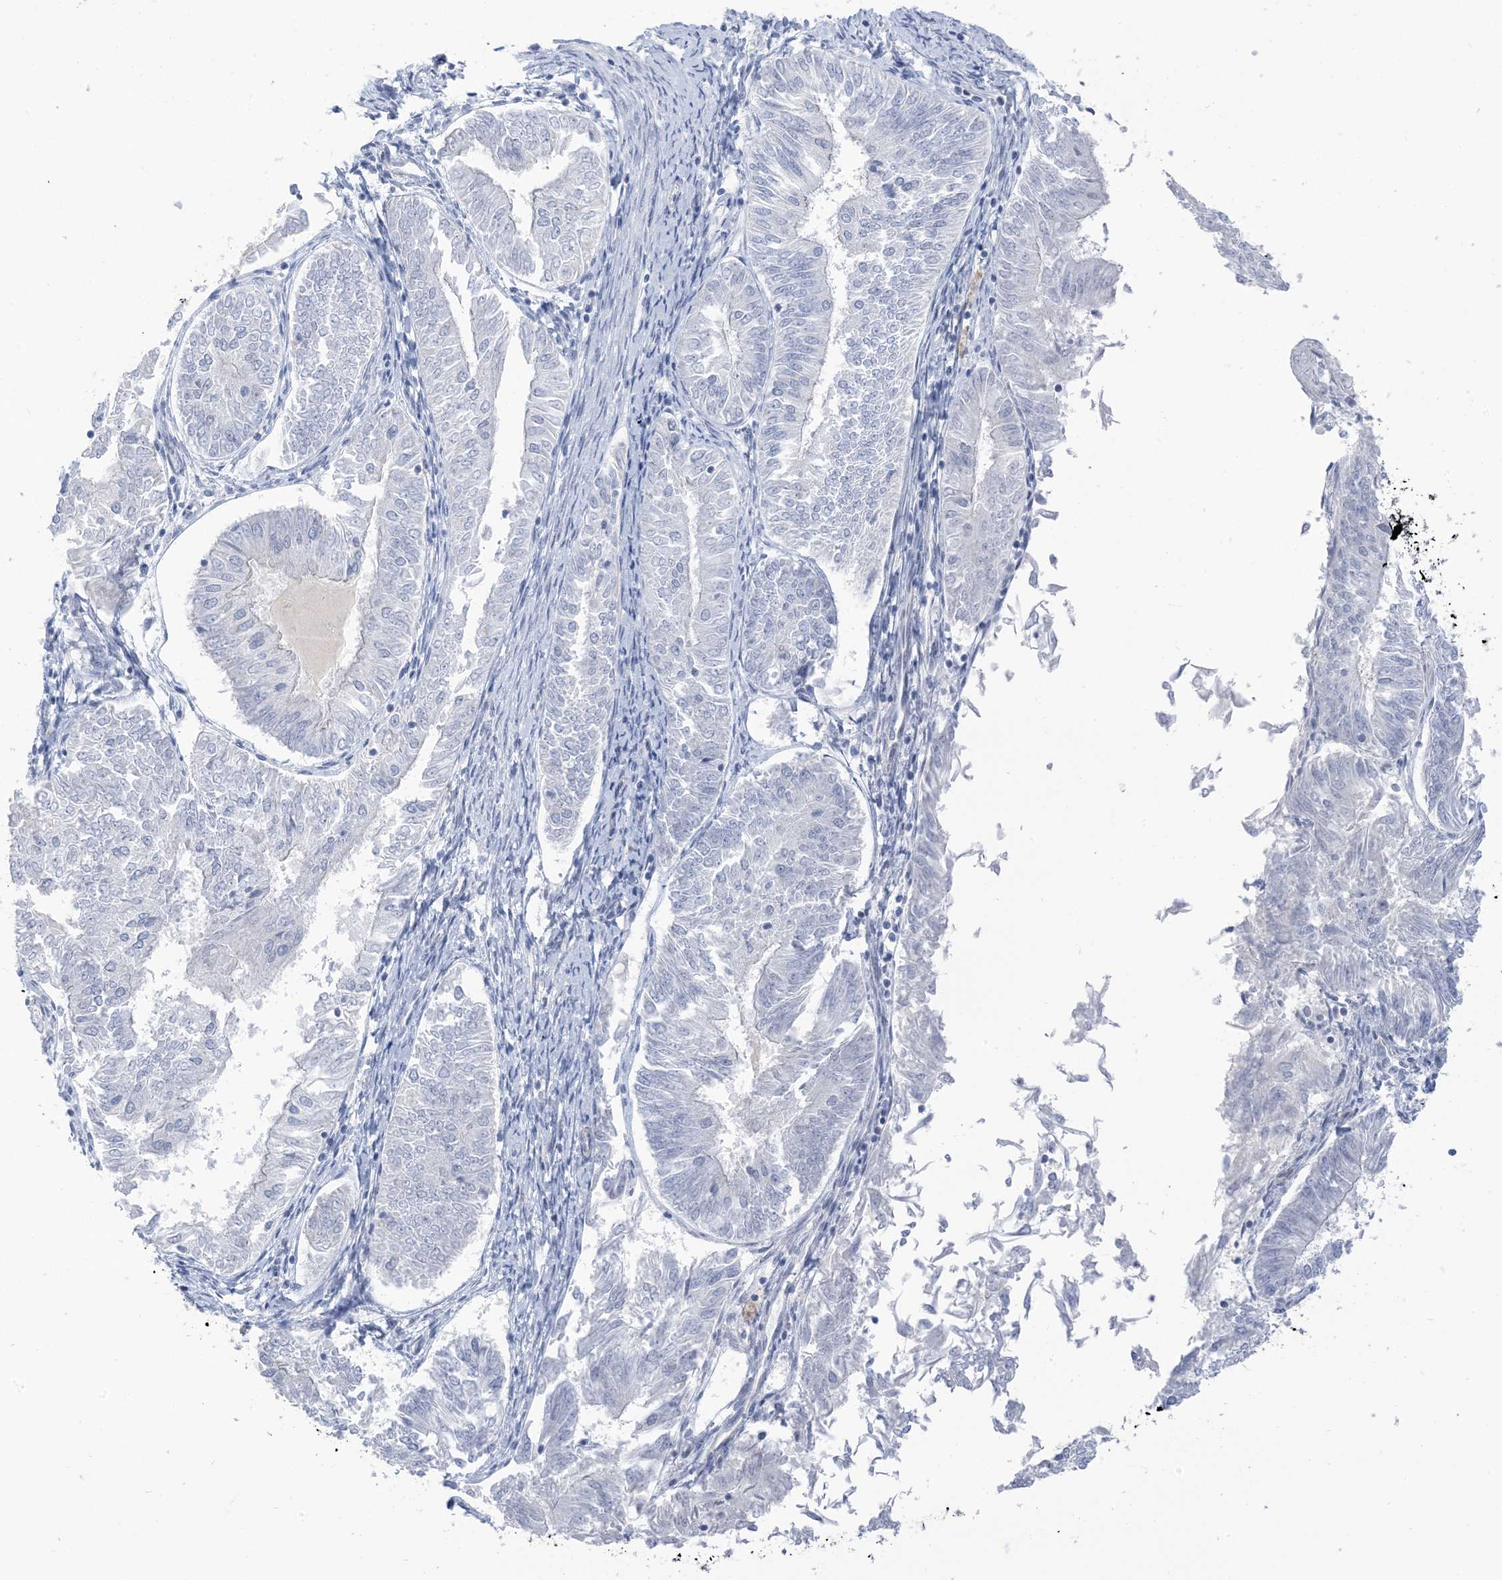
{"staining": {"intensity": "negative", "quantity": "none", "location": "none"}, "tissue": "endometrial cancer", "cell_type": "Tumor cells", "image_type": "cancer", "snomed": [{"axis": "morphology", "description": "Adenocarcinoma, NOS"}, {"axis": "topography", "description": "Endometrium"}], "caption": "An immunohistochemistry (IHC) image of endometrial adenocarcinoma is shown. There is no staining in tumor cells of endometrial adenocarcinoma. The staining is performed using DAB brown chromogen with nuclei counter-stained in using hematoxylin.", "gene": "IL36B", "patient": {"sex": "female", "age": 58}}